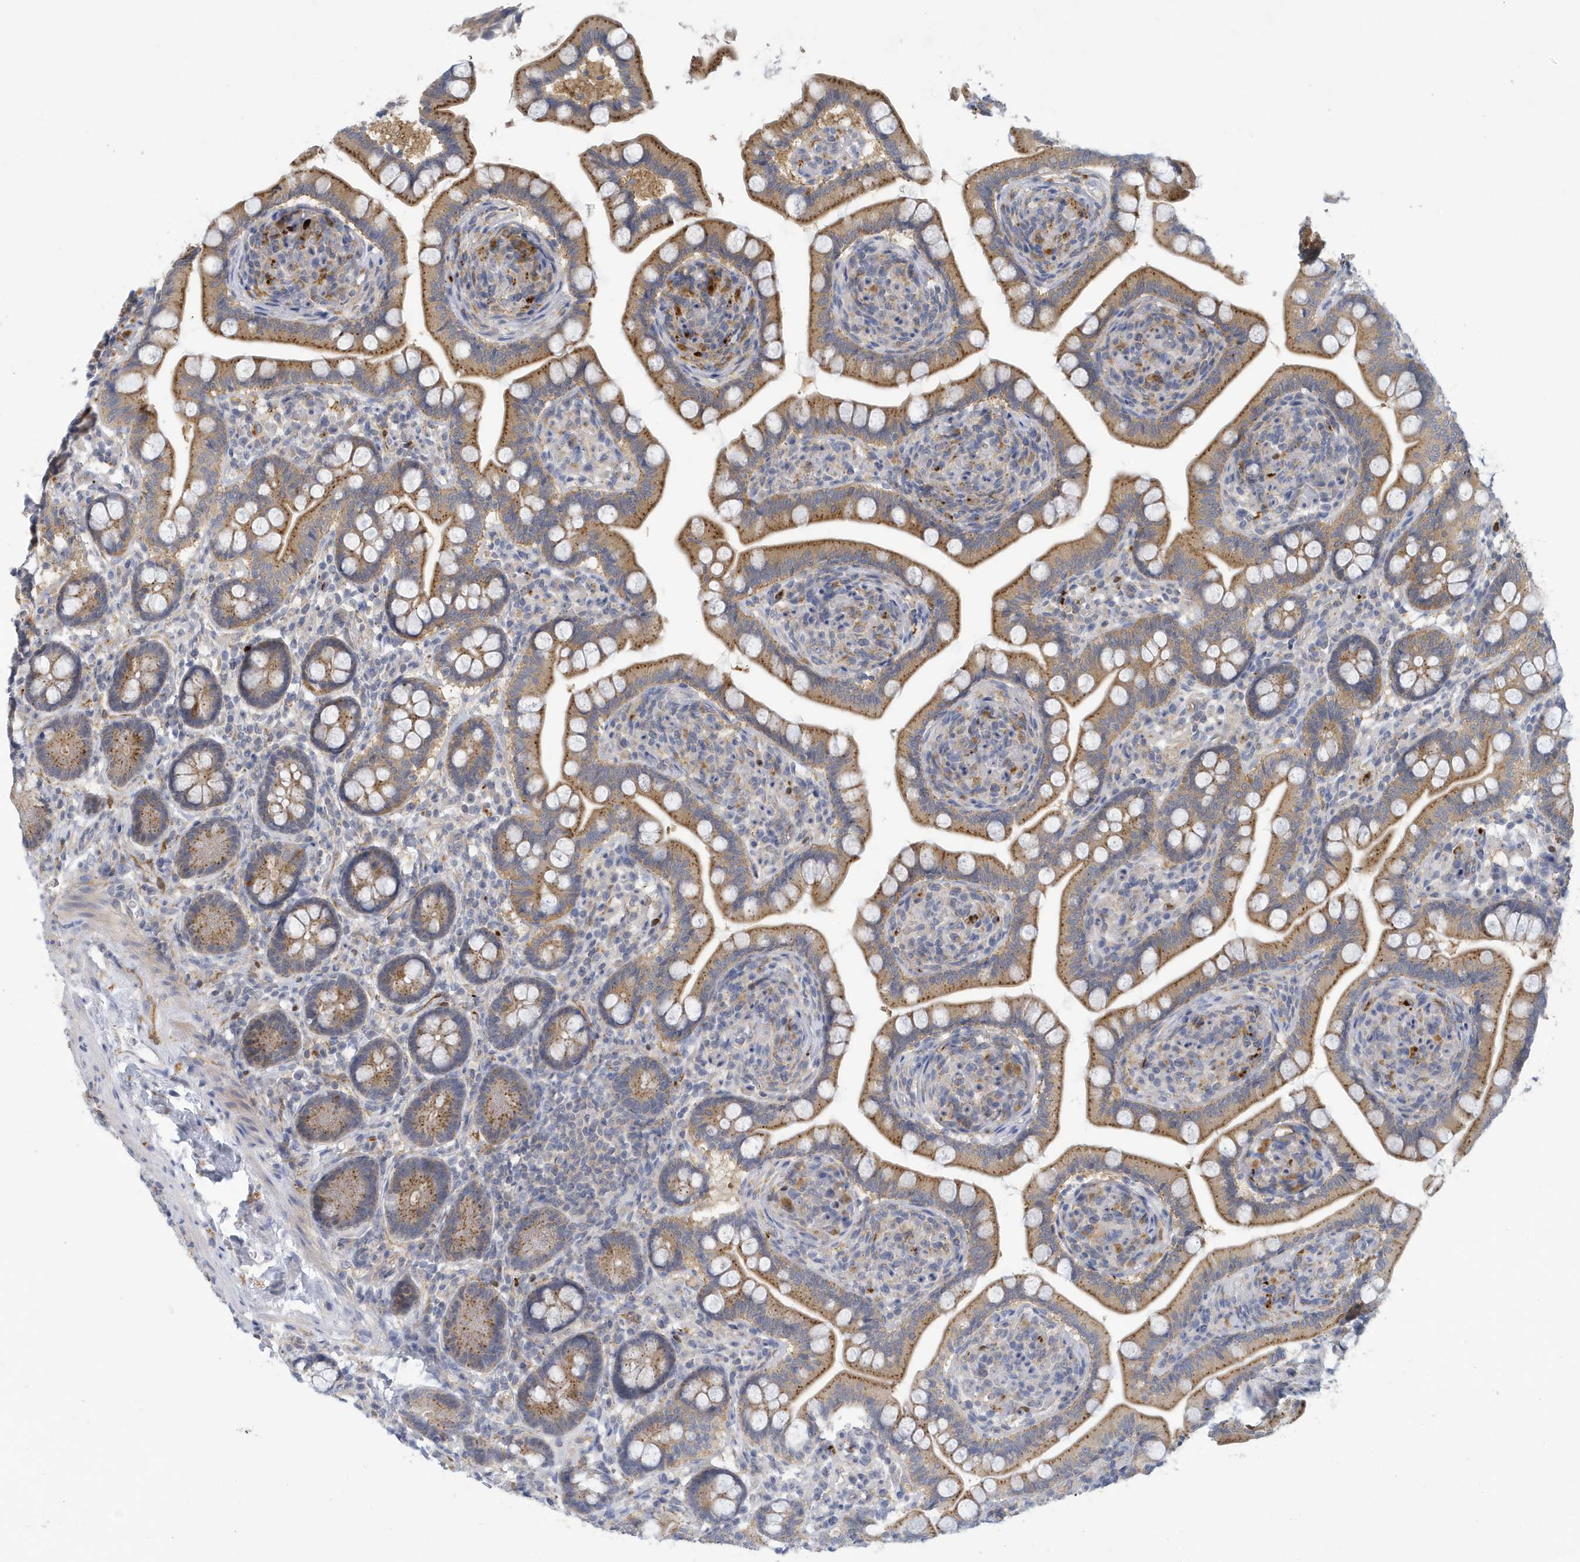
{"staining": {"intensity": "moderate", "quantity": ">75%", "location": "cytoplasmic/membranous"}, "tissue": "small intestine", "cell_type": "Glandular cells", "image_type": "normal", "snomed": [{"axis": "morphology", "description": "Normal tissue, NOS"}, {"axis": "topography", "description": "Small intestine"}], "caption": "Immunohistochemical staining of benign human small intestine reveals medium levels of moderate cytoplasmic/membranous positivity in approximately >75% of glandular cells. Nuclei are stained in blue.", "gene": "VTA1", "patient": {"sex": "female", "age": 64}}